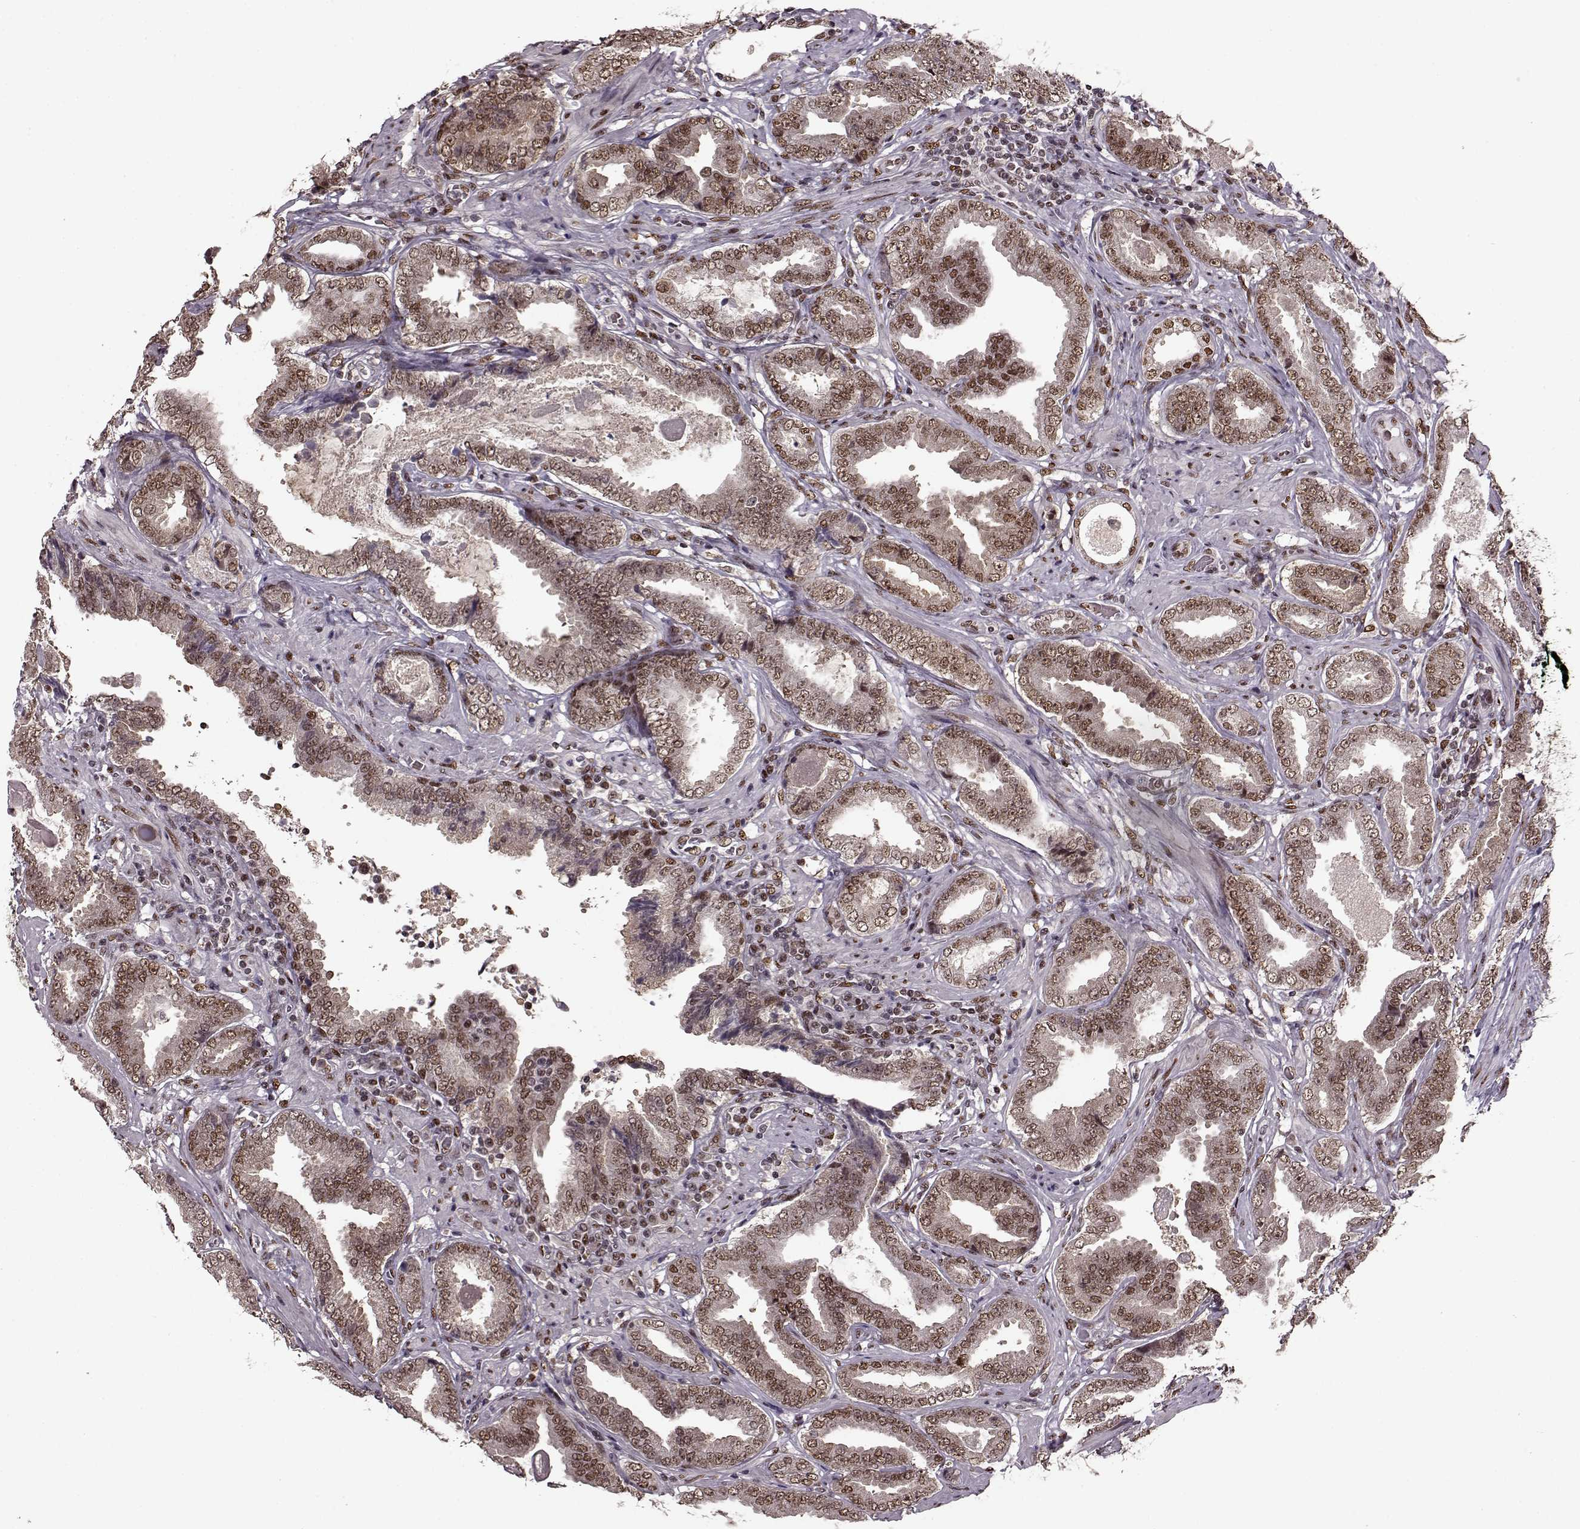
{"staining": {"intensity": "moderate", "quantity": ">75%", "location": "nuclear"}, "tissue": "prostate cancer", "cell_type": "Tumor cells", "image_type": "cancer", "snomed": [{"axis": "morphology", "description": "Adenocarcinoma, NOS"}, {"axis": "topography", "description": "Prostate"}], "caption": "Protein analysis of prostate cancer tissue displays moderate nuclear positivity in approximately >75% of tumor cells.", "gene": "FTO", "patient": {"sex": "male", "age": 64}}